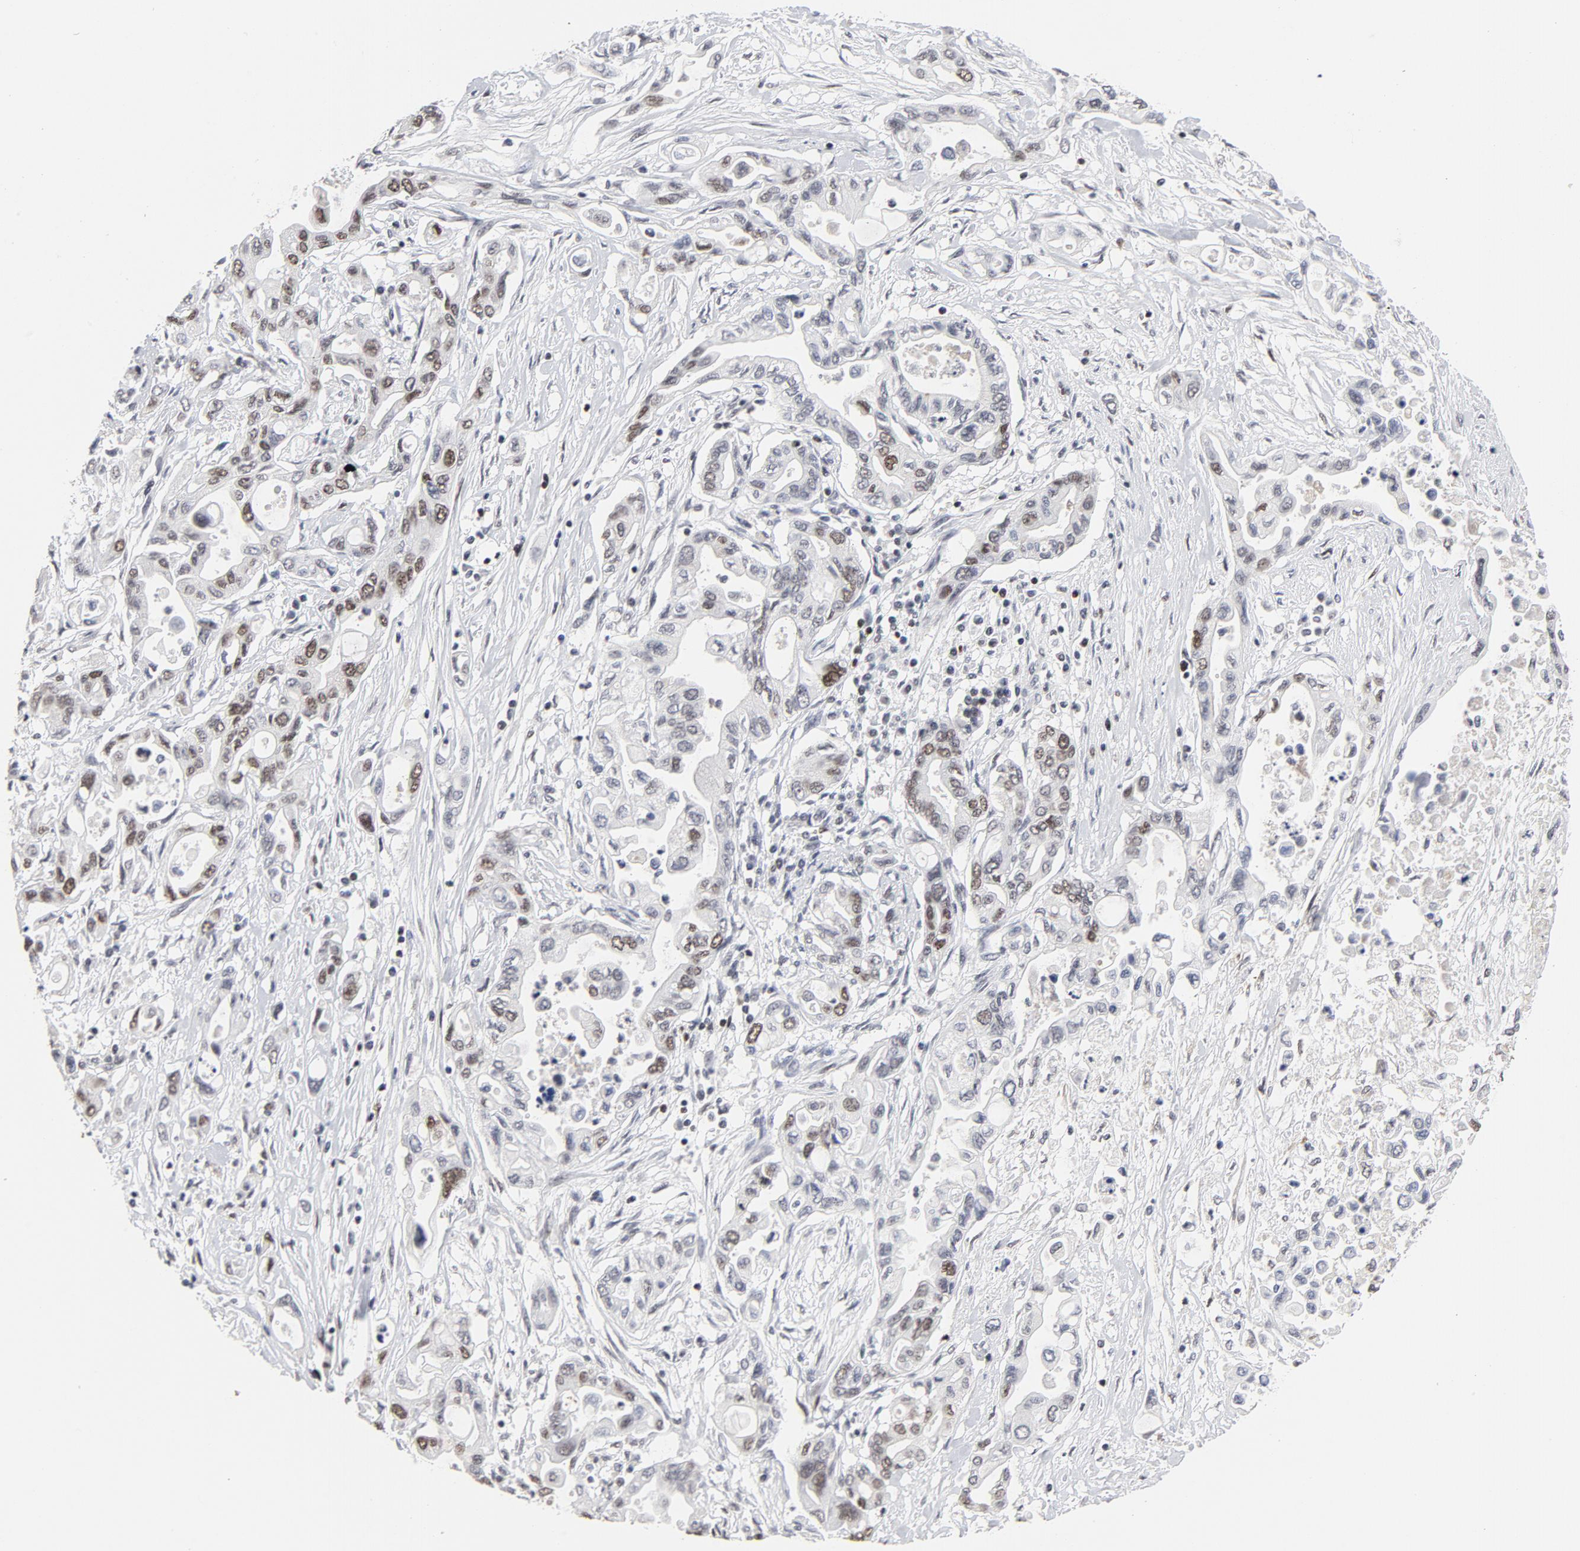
{"staining": {"intensity": "weak", "quantity": "<25%", "location": "nuclear"}, "tissue": "pancreatic cancer", "cell_type": "Tumor cells", "image_type": "cancer", "snomed": [{"axis": "morphology", "description": "Adenocarcinoma, NOS"}, {"axis": "topography", "description": "Pancreas"}], "caption": "This is an immunohistochemistry (IHC) histopathology image of human pancreatic adenocarcinoma. There is no positivity in tumor cells.", "gene": "RFC4", "patient": {"sex": "female", "age": 57}}